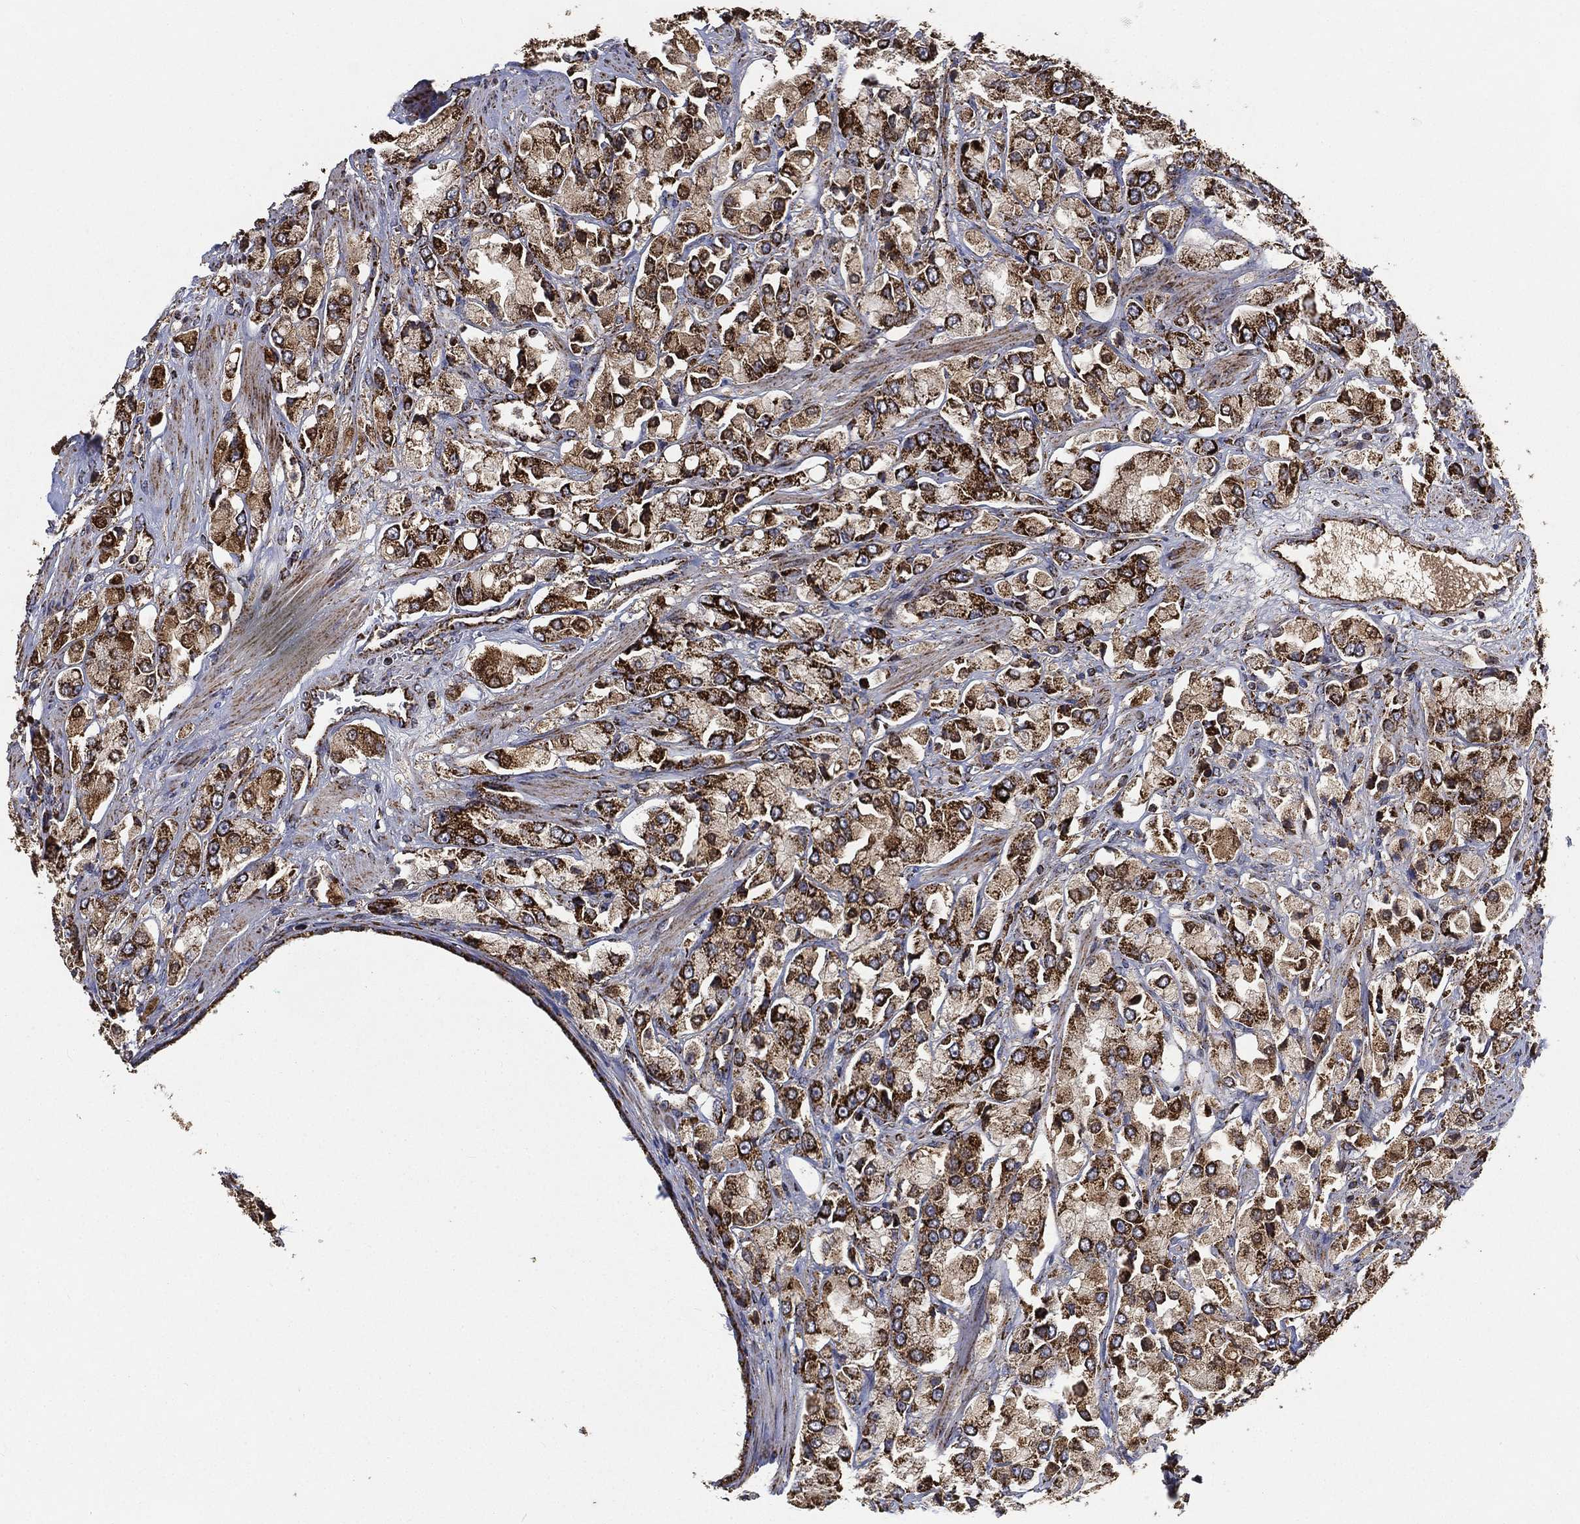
{"staining": {"intensity": "strong", "quantity": ">75%", "location": "cytoplasmic/membranous"}, "tissue": "prostate cancer", "cell_type": "Tumor cells", "image_type": "cancer", "snomed": [{"axis": "morphology", "description": "Adenocarcinoma, NOS"}, {"axis": "topography", "description": "Prostate and seminal vesicle, NOS"}, {"axis": "topography", "description": "Prostate"}], "caption": "A high-resolution micrograph shows immunohistochemistry staining of prostate cancer, which displays strong cytoplasmic/membranous staining in approximately >75% of tumor cells.", "gene": "SLC38A7", "patient": {"sex": "male", "age": 64}}